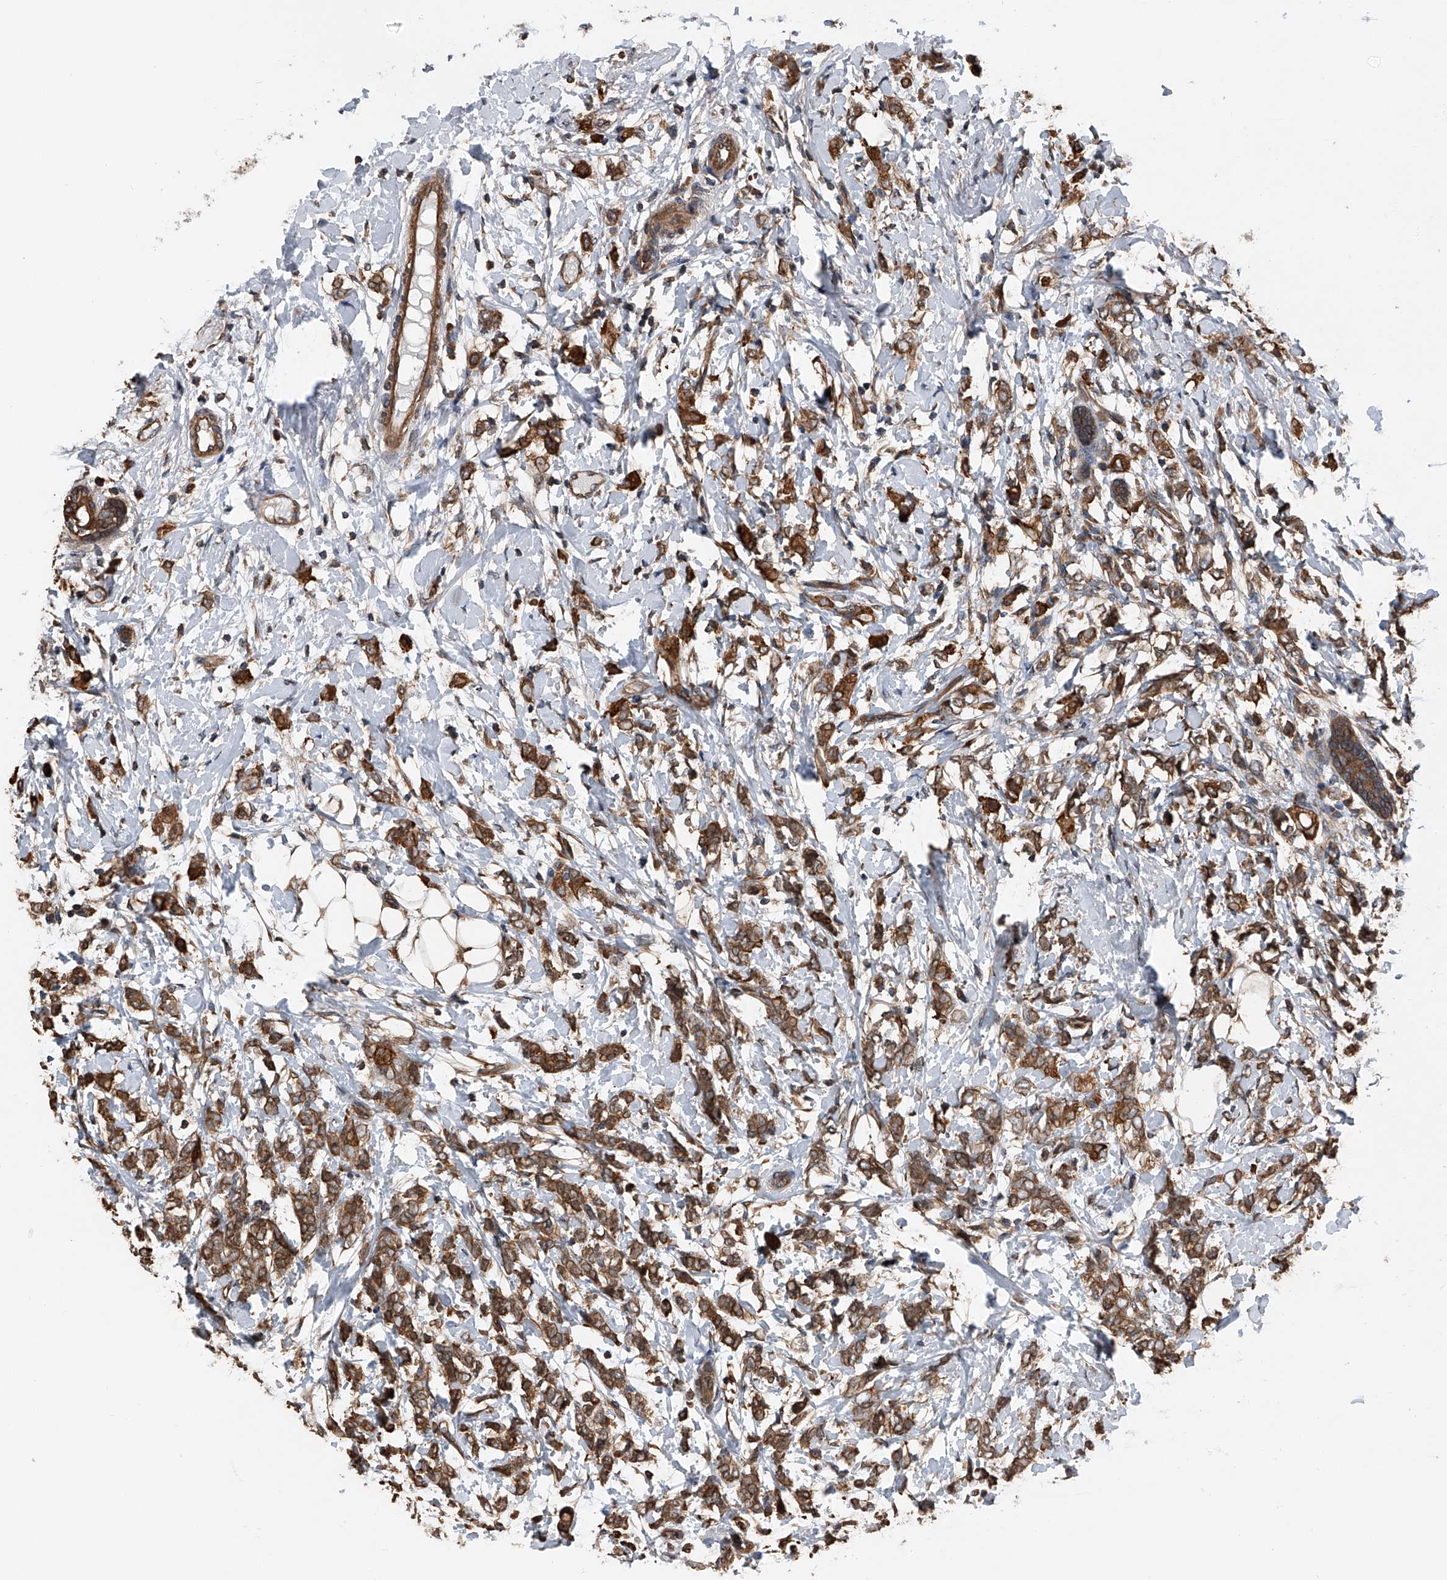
{"staining": {"intensity": "strong", "quantity": ">75%", "location": "cytoplasmic/membranous"}, "tissue": "breast cancer", "cell_type": "Tumor cells", "image_type": "cancer", "snomed": [{"axis": "morphology", "description": "Normal tissue, NOS"}, {"axis": "morphology", "description": "Lobular carcinoma"}, {"axis": "topography", "description": "Breast"}], "caption": "A histopathology image of lobular carcinoma (breast) stained for a protein demonstrates strong cytoplasmic/membranous brown staining in tumor cells.", "gene": "KCNJ2", "patient": {"sex": "female", "age": 47}}